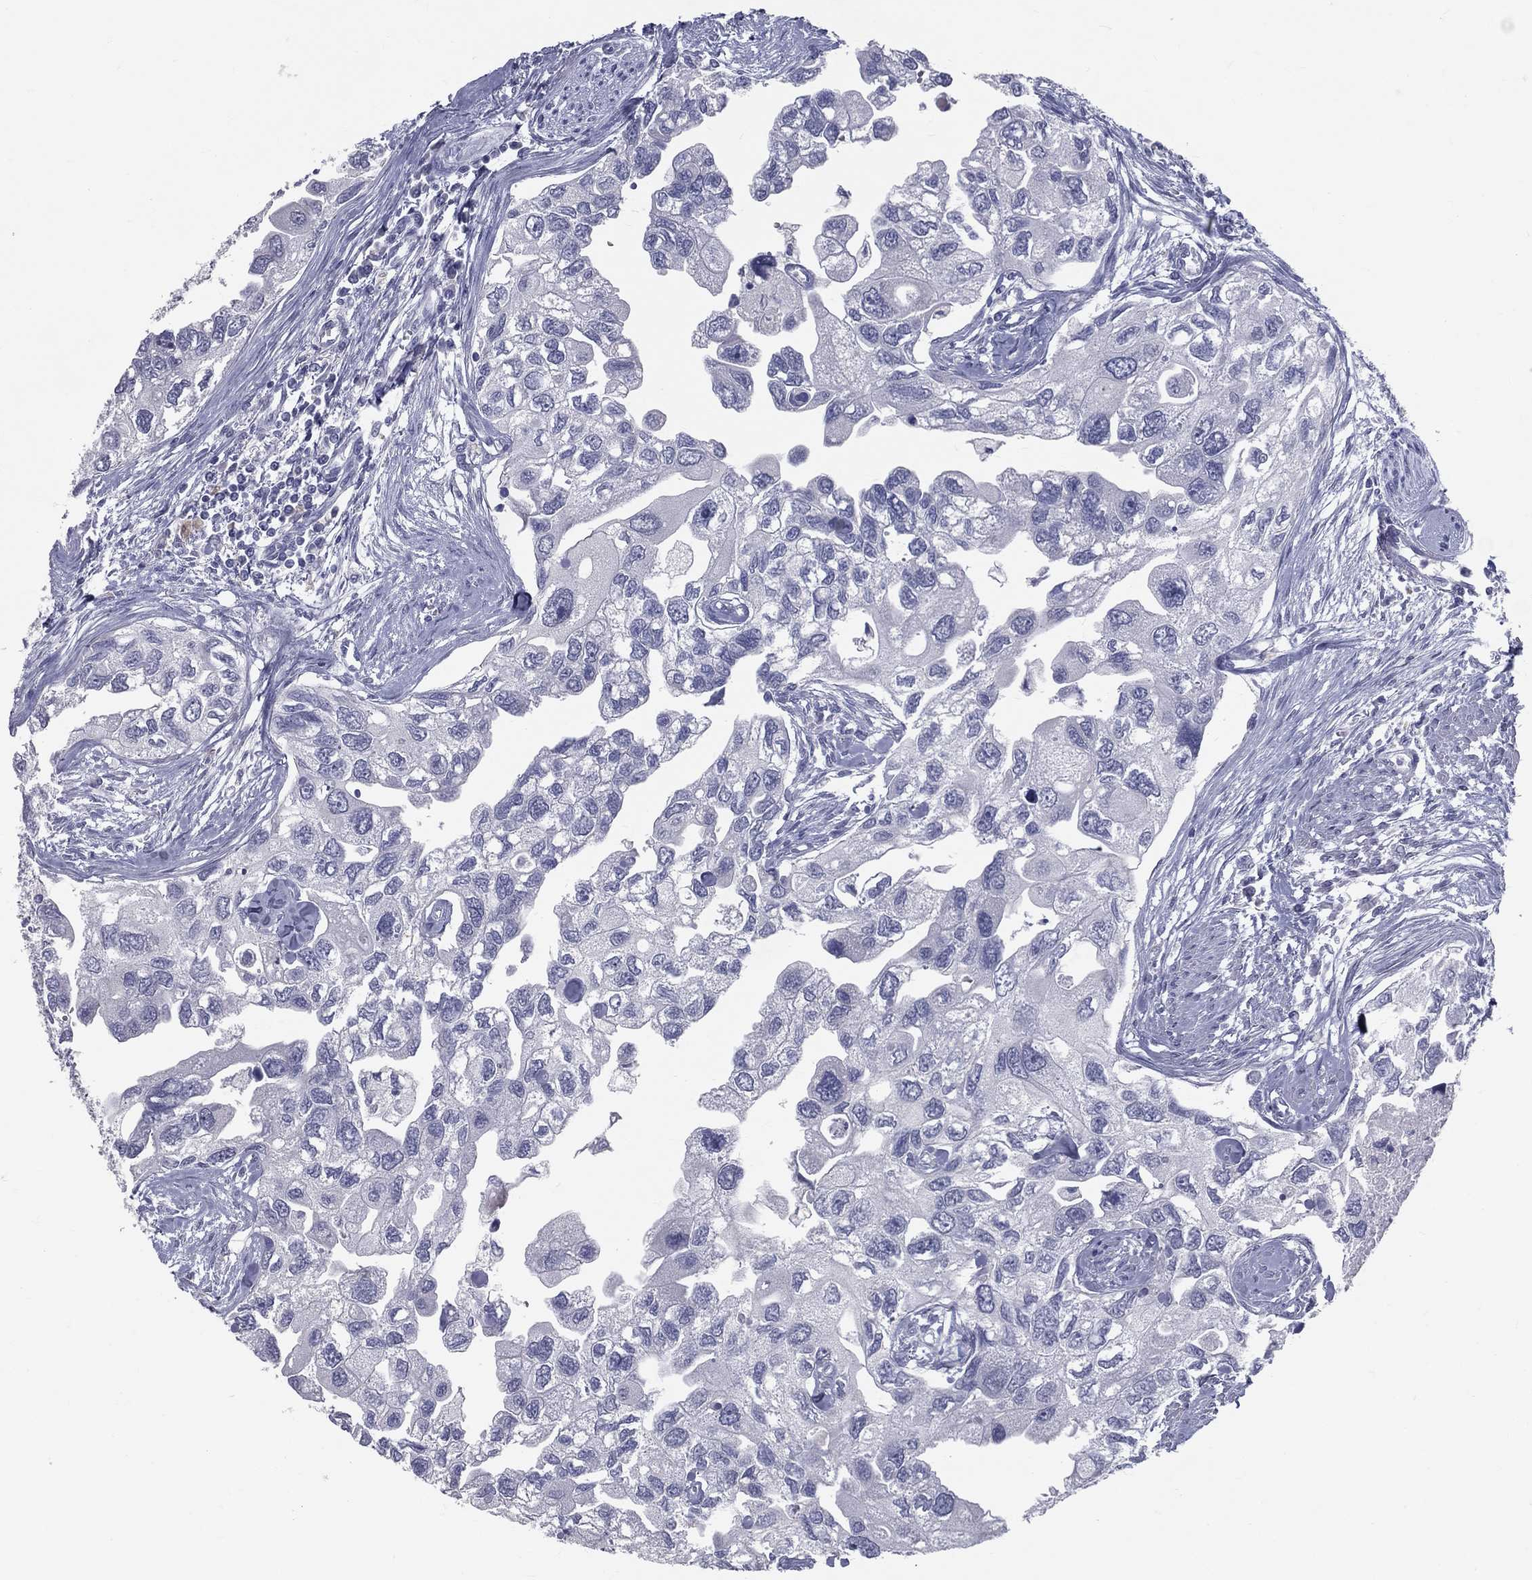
{"staining": {"intensity": "negative", "quantity": "none", "location": "none"}, "tissue": "urothelial cancer", "cell_type": "Tumor cells", "image_type": "cancer", "snomed": [{"axis": "morphology", "description": "Urothelial carcinoma, High grade"}, {"axis": "topography", "description": "Urinary bladder"}], "caption": "A histopathology image of urothelial carcinoma (high-grade) stained for a protein reveals no brown staining in tumor cells. Nuclei are stained in blue.", "gene": "TFPI2", "patient": {"sex": "male", "age": 59}}